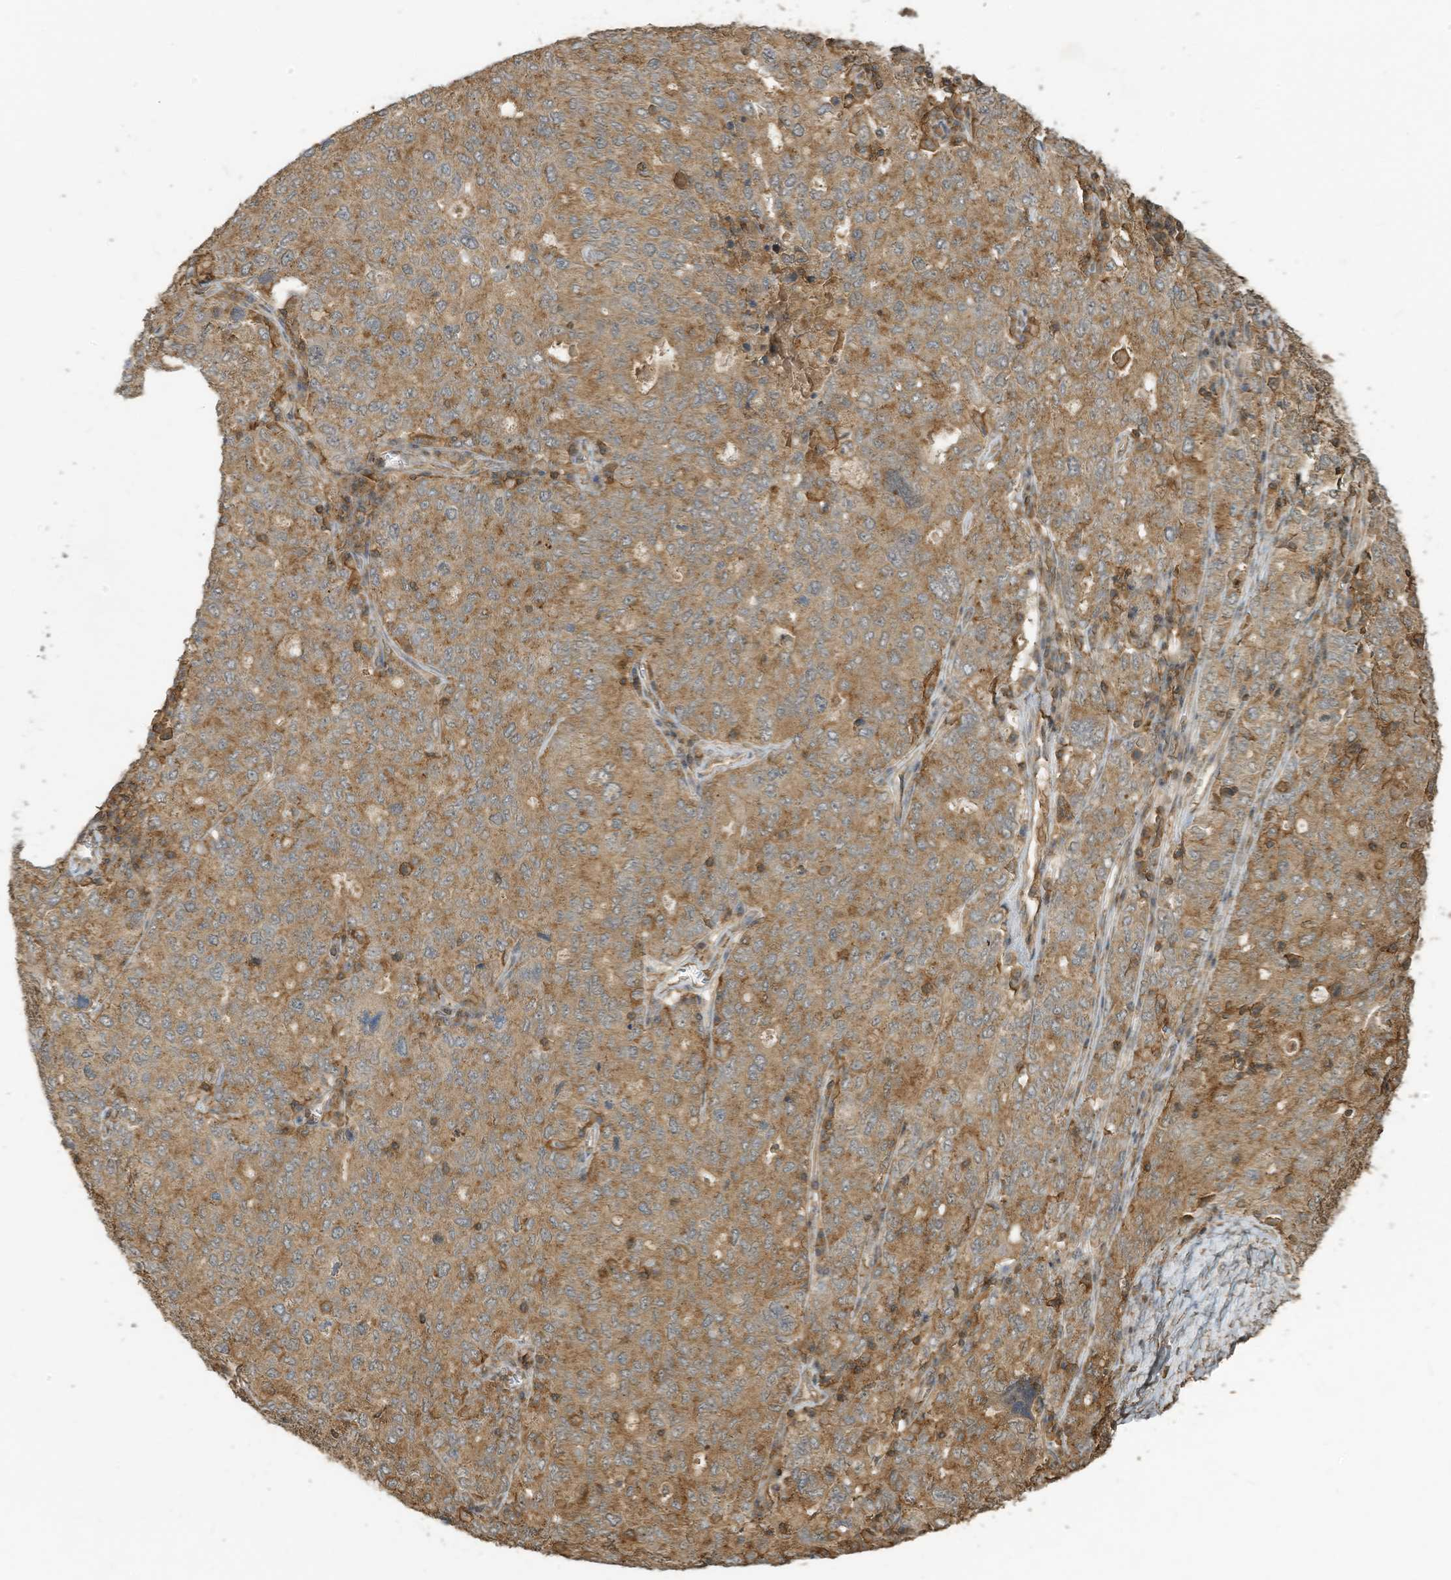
{"staining": {"intensity": "moderate", "quantity": ">75%", "location": "cytoplasmic/membranous"}, "tissue": "ovarian cancer", "cell_type": "Tumor cells", "image_type": "cancer", "snomed": [{"axis": "morphology", "description": "Carcinoma, endometroid"}, {"axis": "topography", "description": "Ovary"}], "caption": "Ovarian endometroid carcinoma tissue exhibits moderate cytoplasmic/membranous expression in approximately >75% of tumor cells, visualized by immunohistochemistry.", "gene": "COX10", "patient": {"sex": "female", "age": 62}}